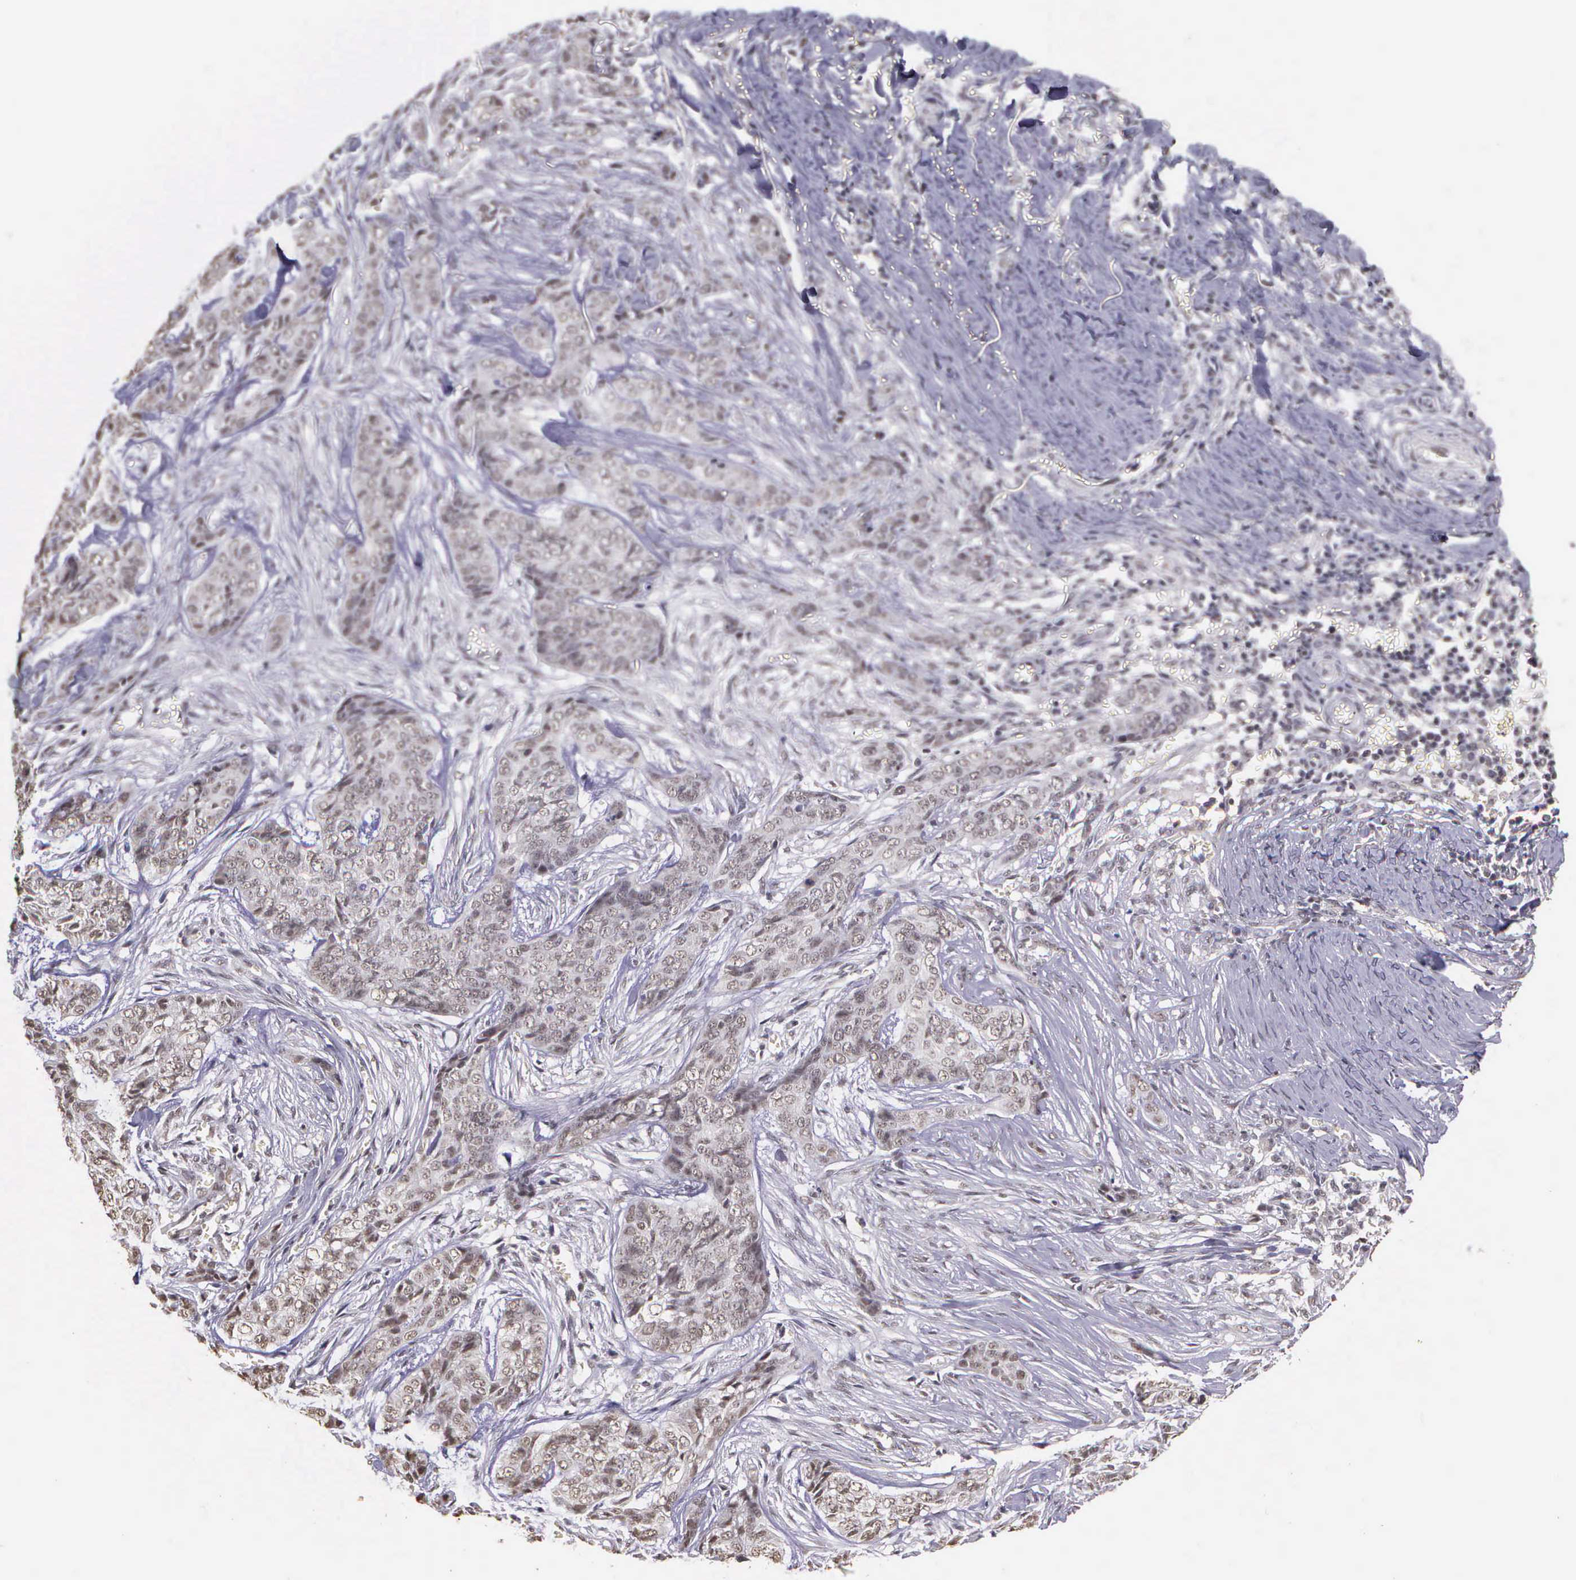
{"staining": {"intensity": "negative", "quantity": "none", "location": "none"}, "tissue": "skin cancer", "cell_type": "Tumor cells", "image_type": "cancer", "snomed": [{"axis": "morphology", "description": "Normal tissue, NOS"}, {"axis": "morphology", "description": "Basal cell carcinoma"}, {"axis": "topography", "description": "Skin"}], "caption": "A histopathology image of human basal cell carcinoma (skin) is negative for staining in tumor cells.", "gene": "ARMCX5", "patient": {"sex": "female", "age": 65}}